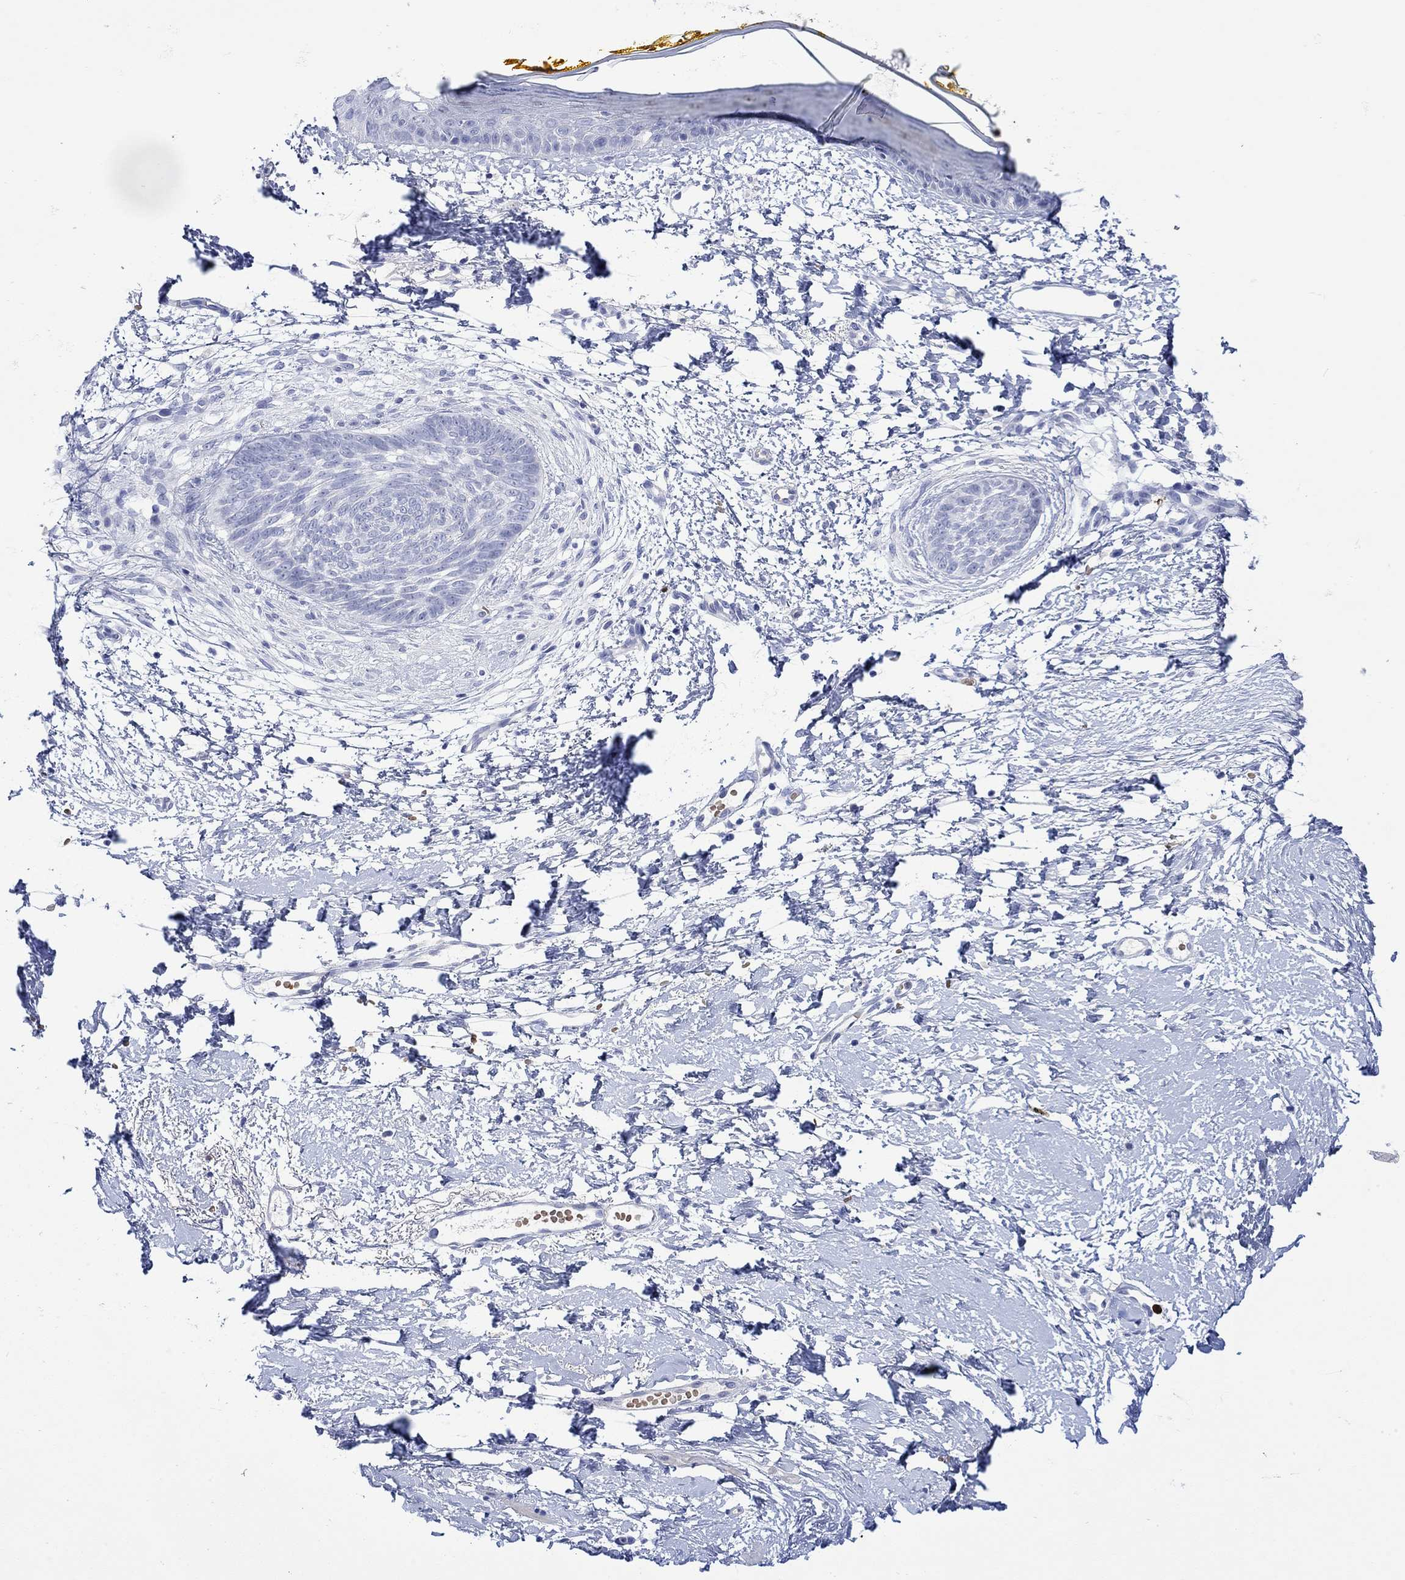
{"staining": {"intensity": "negative", "quantity": "none", "location": "none"}, "tissue": "skin cancer", "cell_type": "Tumor cells", "image_type": "cancer", "snomed": [{"axis": "morphology", "description": "Normal tissue, NOS"}, {"axis": "morphology", "description": "Basal cell carcinoma"}, {"axis": "topography", "description": "Skin"}], "caption": "There is no significant staining in tumor cells of skin cancer.", "gene": "LINGO3", "patient": {"sex": "male", "age": 84}}